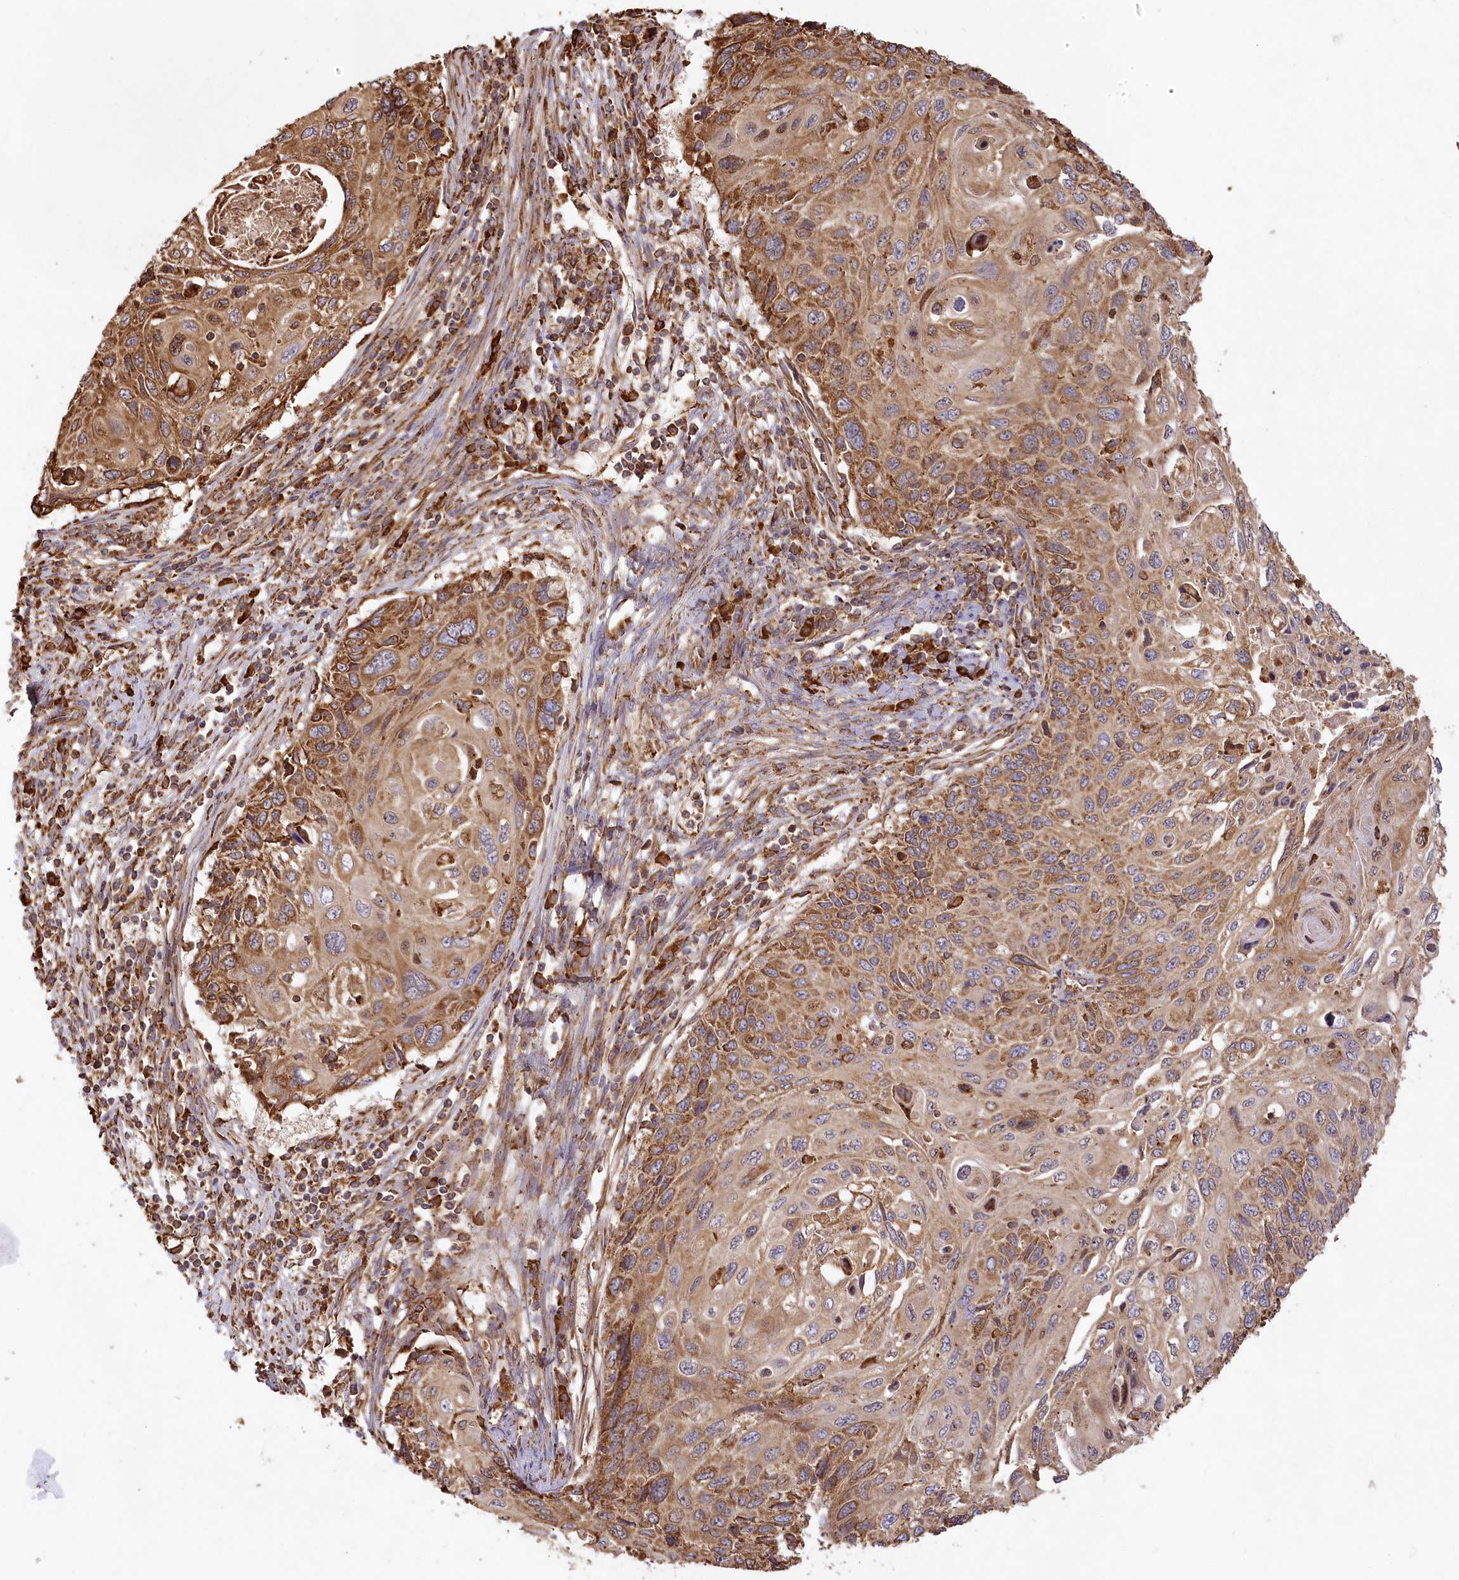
{"staining": {"intensity": "moderate", "quantity": ">75%", "location": "cytoplasmic/membranous"}, "tissue": "cervical cancer", "cell_type": "Tumor cells", "image_type": "cancer", "snomed": [{"axis": "morphology", "description": "Squamous cell carcinoma, NOS"}, {"axis": "topography", "description": "Cervix"}], "caption": "Cervical cancer (squamous cell carcinoma) was stained to show a protein in brown. There is medium levels of moderate cytoplasmic/membranous positivity in about >75% of tumor cells.", "gene": "ACAP2", "patient": {"sex": "female", "age": 70}}